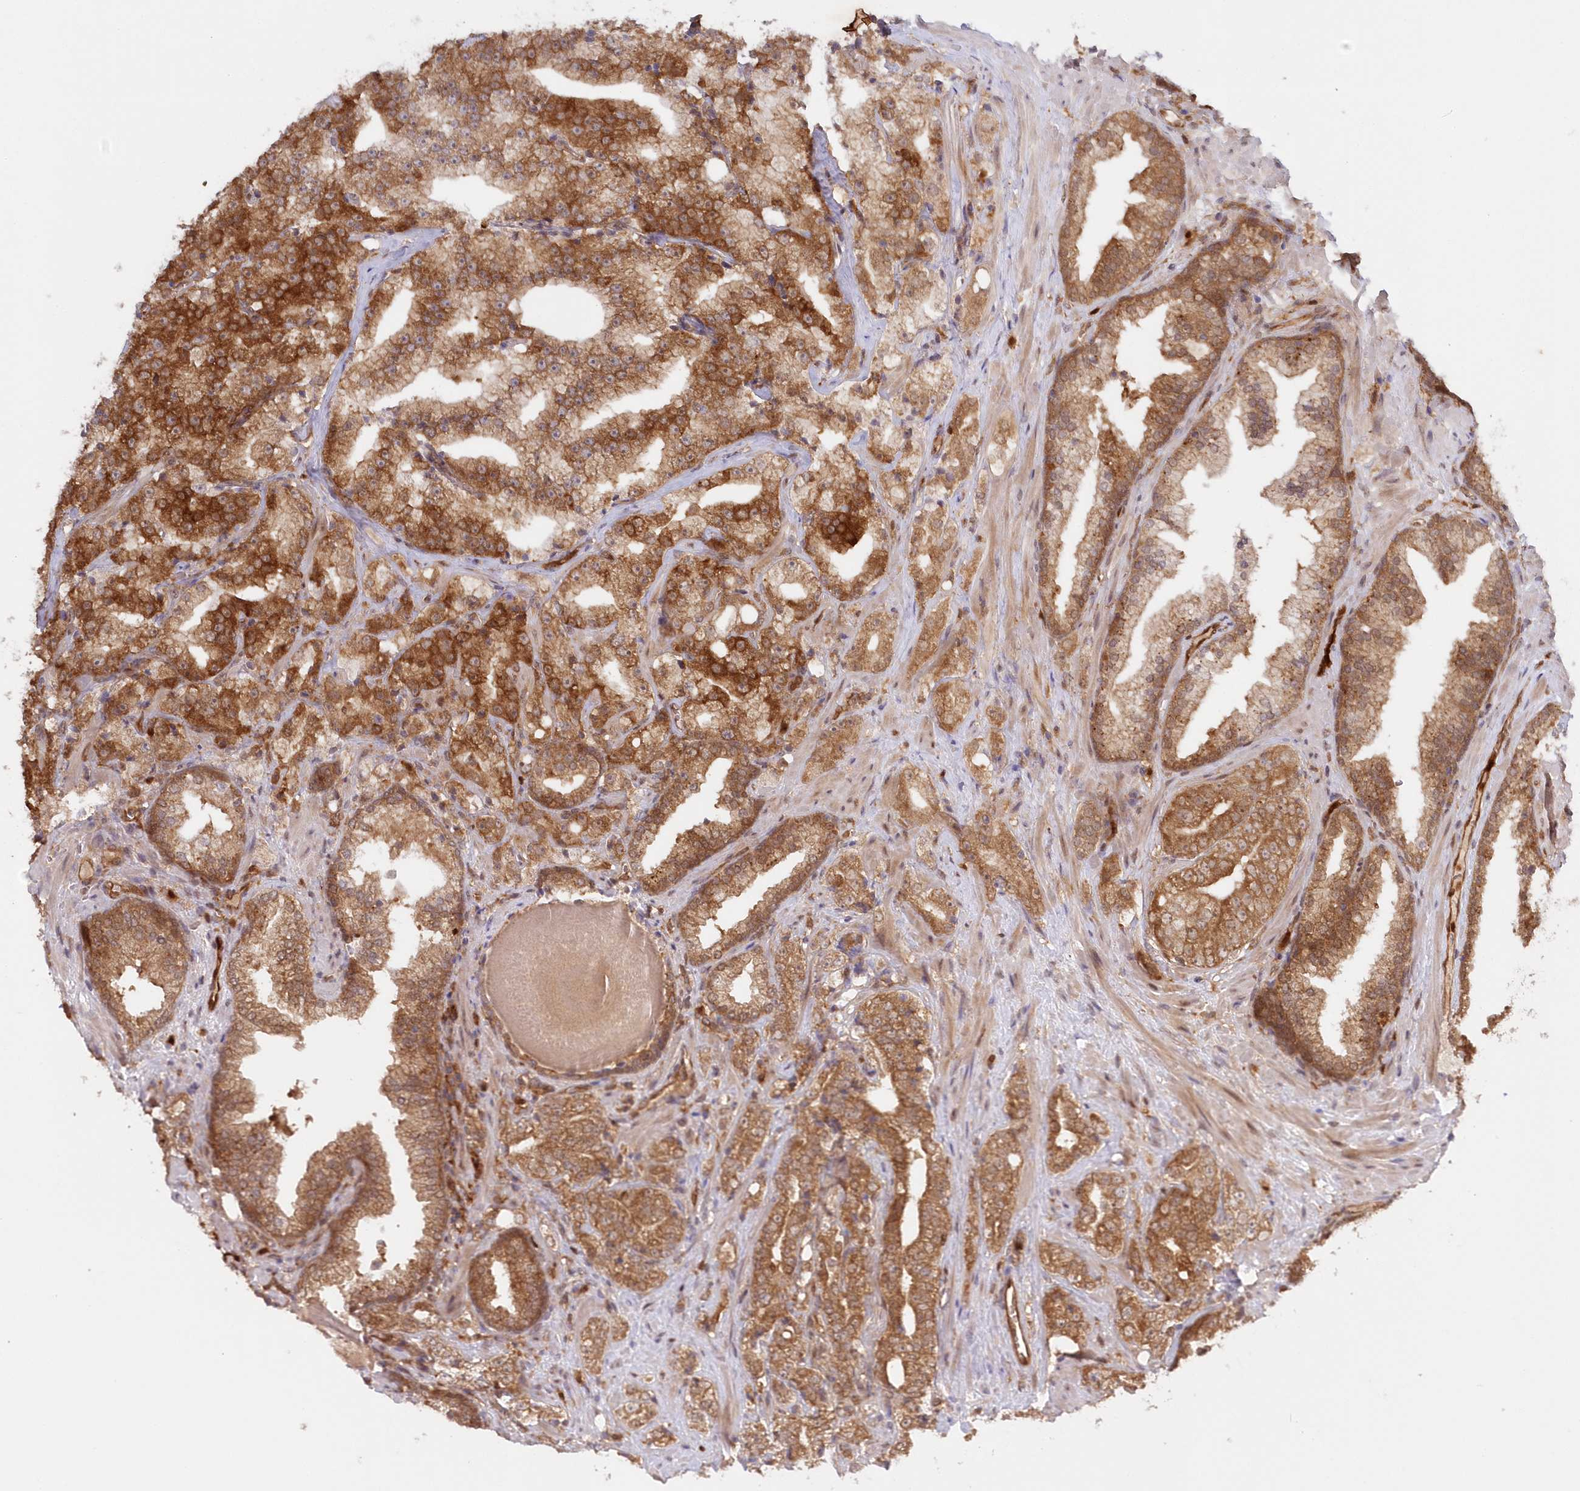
{"staining": {"intensity": "moderate", "quantity": ">75%", "location": "cytoplasmic/membranous"}, "tissue": "prostate cancer", "cell_type": "Tumor cells", "image_type": "cancer", "snomed": [{"axis": "morphology", "description": "Adenocarcinoma, High grade"}, {"axis": "topography", "description": "Prostate"}], "caption": "Protein expression analysis of prostate high-grade adenocarcinoma shows moderate cytoplasmic/membranous positivity in about >75% of tumor cells.", "gene": "GBE1", "patient": {"sex": "male", "age": 64}}